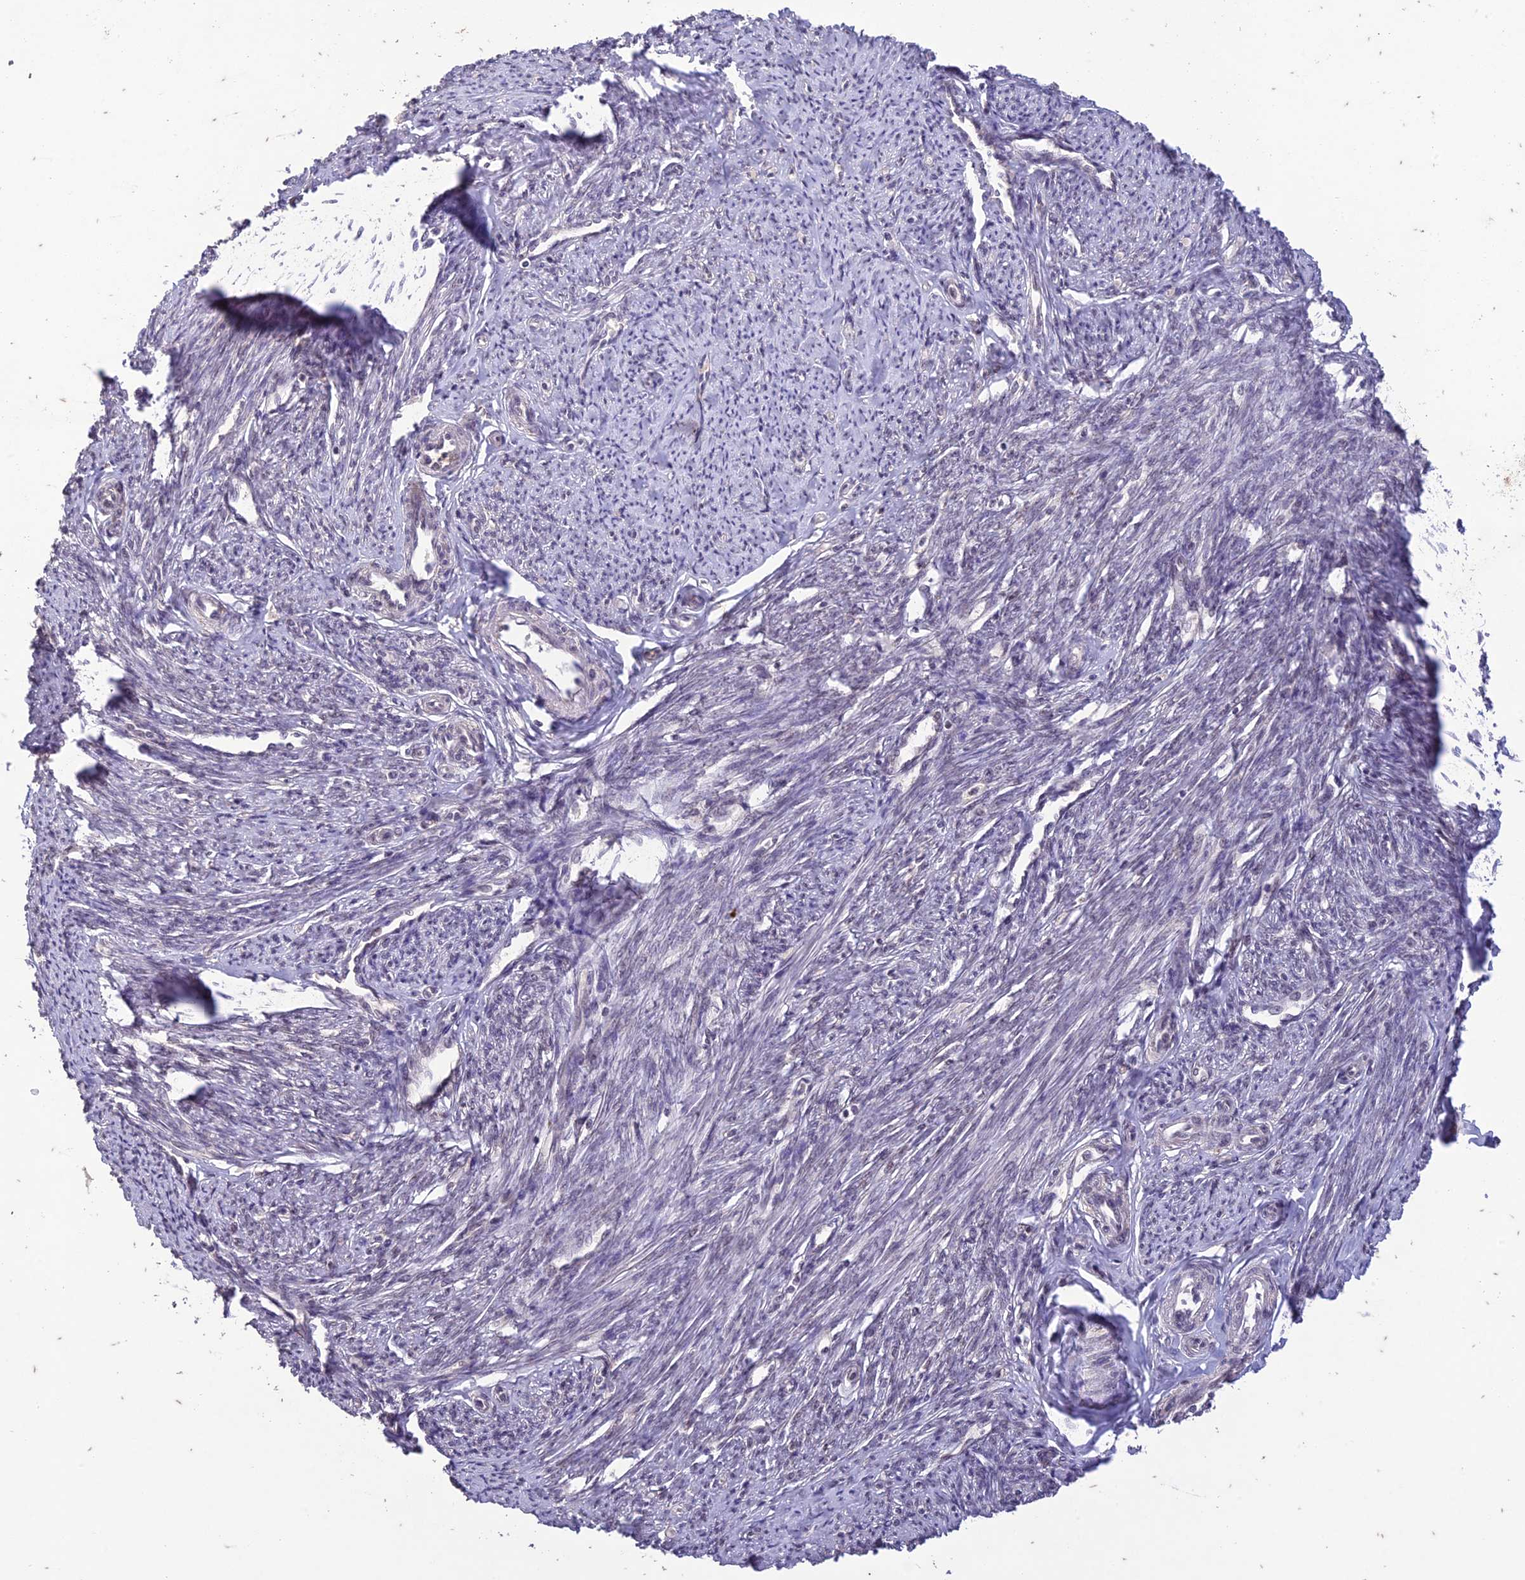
{"staining": {"intensity": "weak", "quantity": "<25%", "location": "nuclear"}, "tissue": "smooth muscle", "cell_type": "Smooth muscle cells", "image_type": "normal", "snomed": [{"axis": "morphology", "description": "Normal tissue, NOS"}, {"axis": "topography", "description": "Smooth muscle"}, {"axis": "topography", "description": "Uterus"}], "caption": "The histopathology image reveals no staining of smooth muscle cells in benign smooth muscle.", "gene": "POP4", "patient": {"sex": "female", "age": 59}}